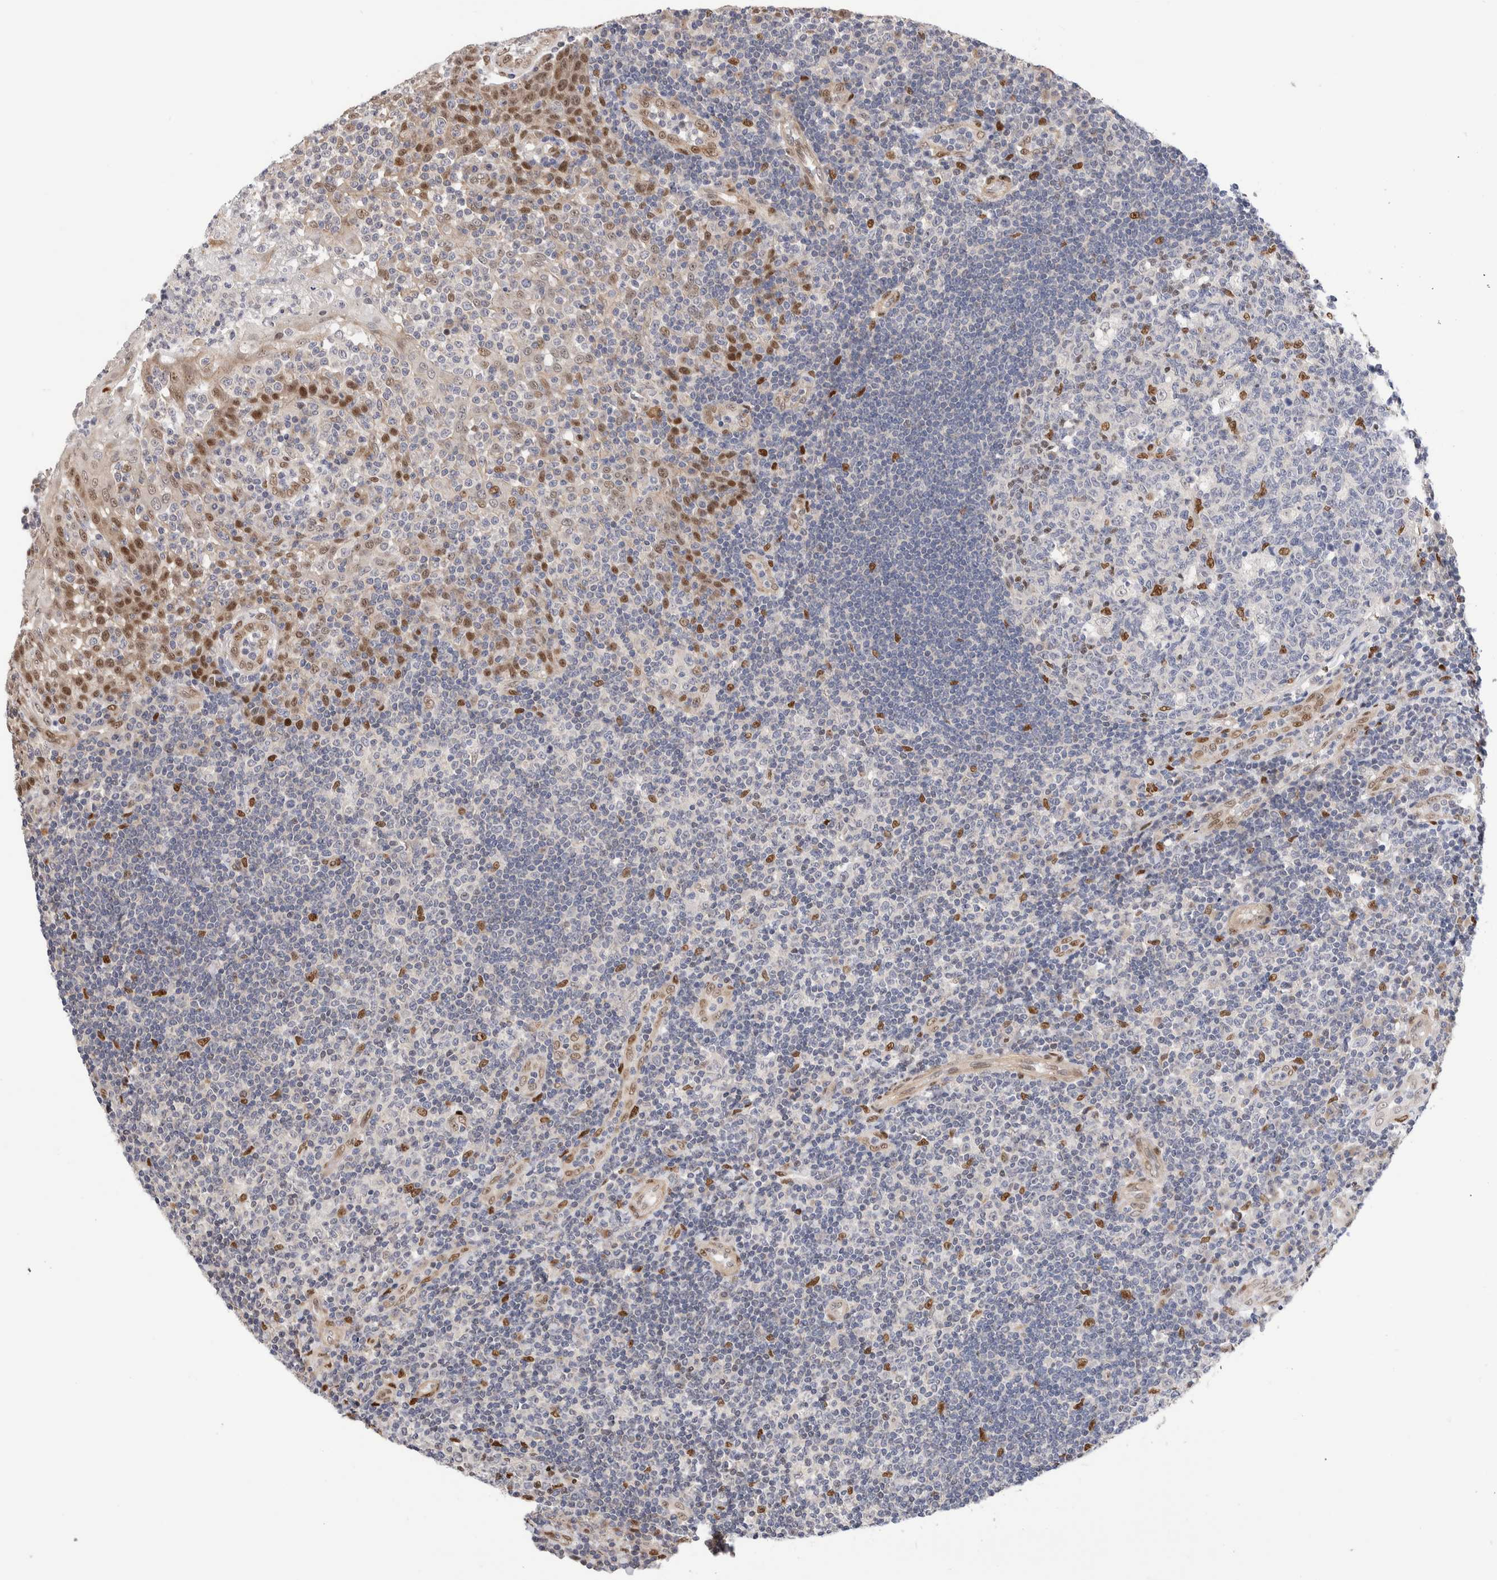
{"staining": {"intensity": "strong", "quantity": "<25%", "location": "nuclear"}, "tissue": "tonsil", "cell_type": "Germinal center cells", "image_type": "normal", "snomed": [{"axis": "morphology", "description": "Normal tissue, NOS"}, {"axis": "topography", "description": "Tonsil"}], "caption": "Protein analysis of benign tonsil exhibits strong nuclear positivity in approximately <25% of germinal center cells.", "gene": "NSMAF", "patient": {"sex": "female", "age": 40}}